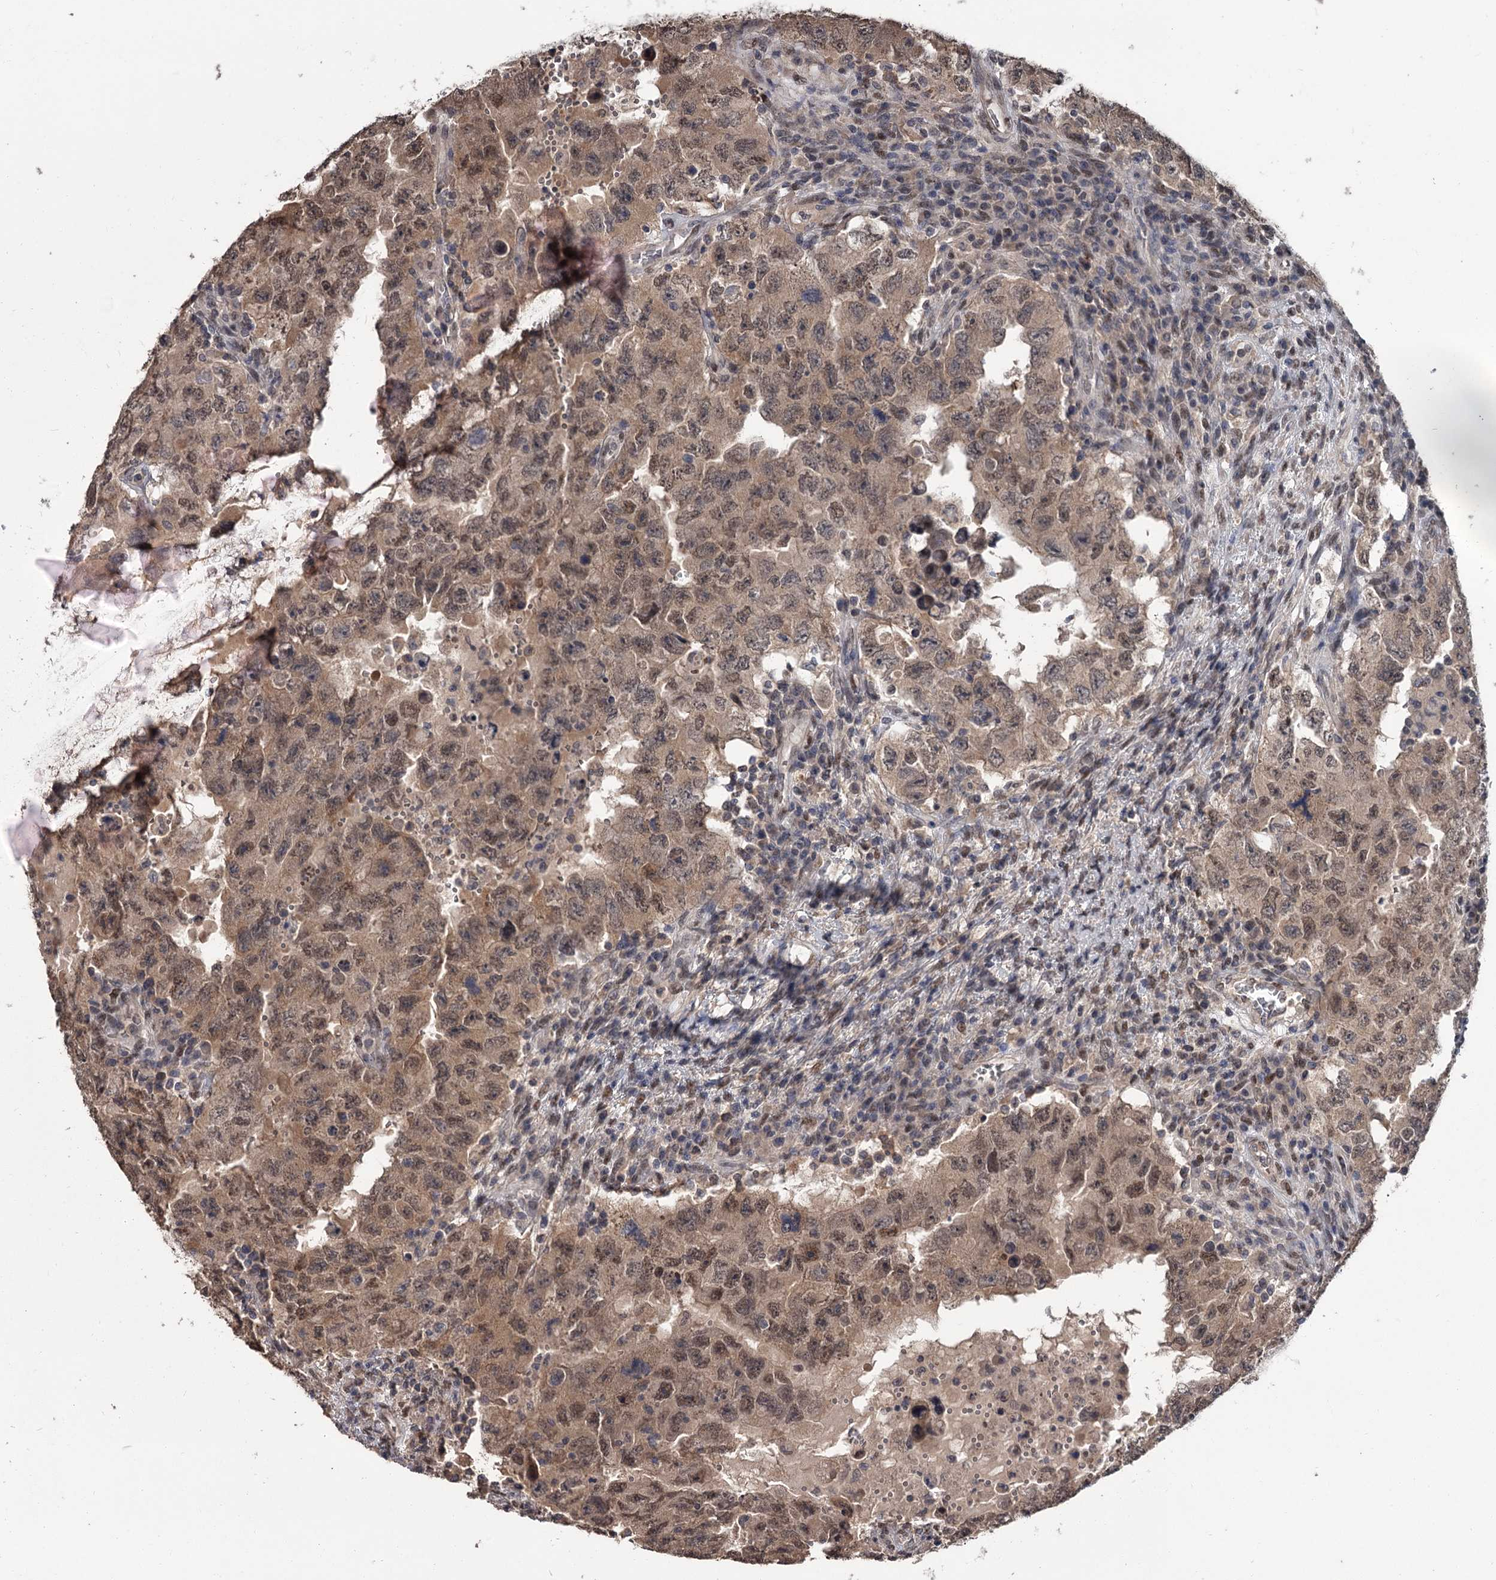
{"staining": {"intensity": "moderate", "quantity": ">75%", "location": "cytoplasmic/membranous,nuclear"}, "tissue": "testis cancer", "cell_type": "Tumor cells", "image_type": "cancer", "snomed": [{"axis": "morphology", "description": "Carcinoma, Embryonal, NOS"}, {"axis": "topography", "description": "Testis"}], "caption": "Tumor cells show medium levels of moderate cytoplasmic/membranous and nuclear expression in approximately >75% of cells in embryonal carcinoma (testis).", "gene": "PRPF40B", "patient": {"sex": "male", "age": 26}}